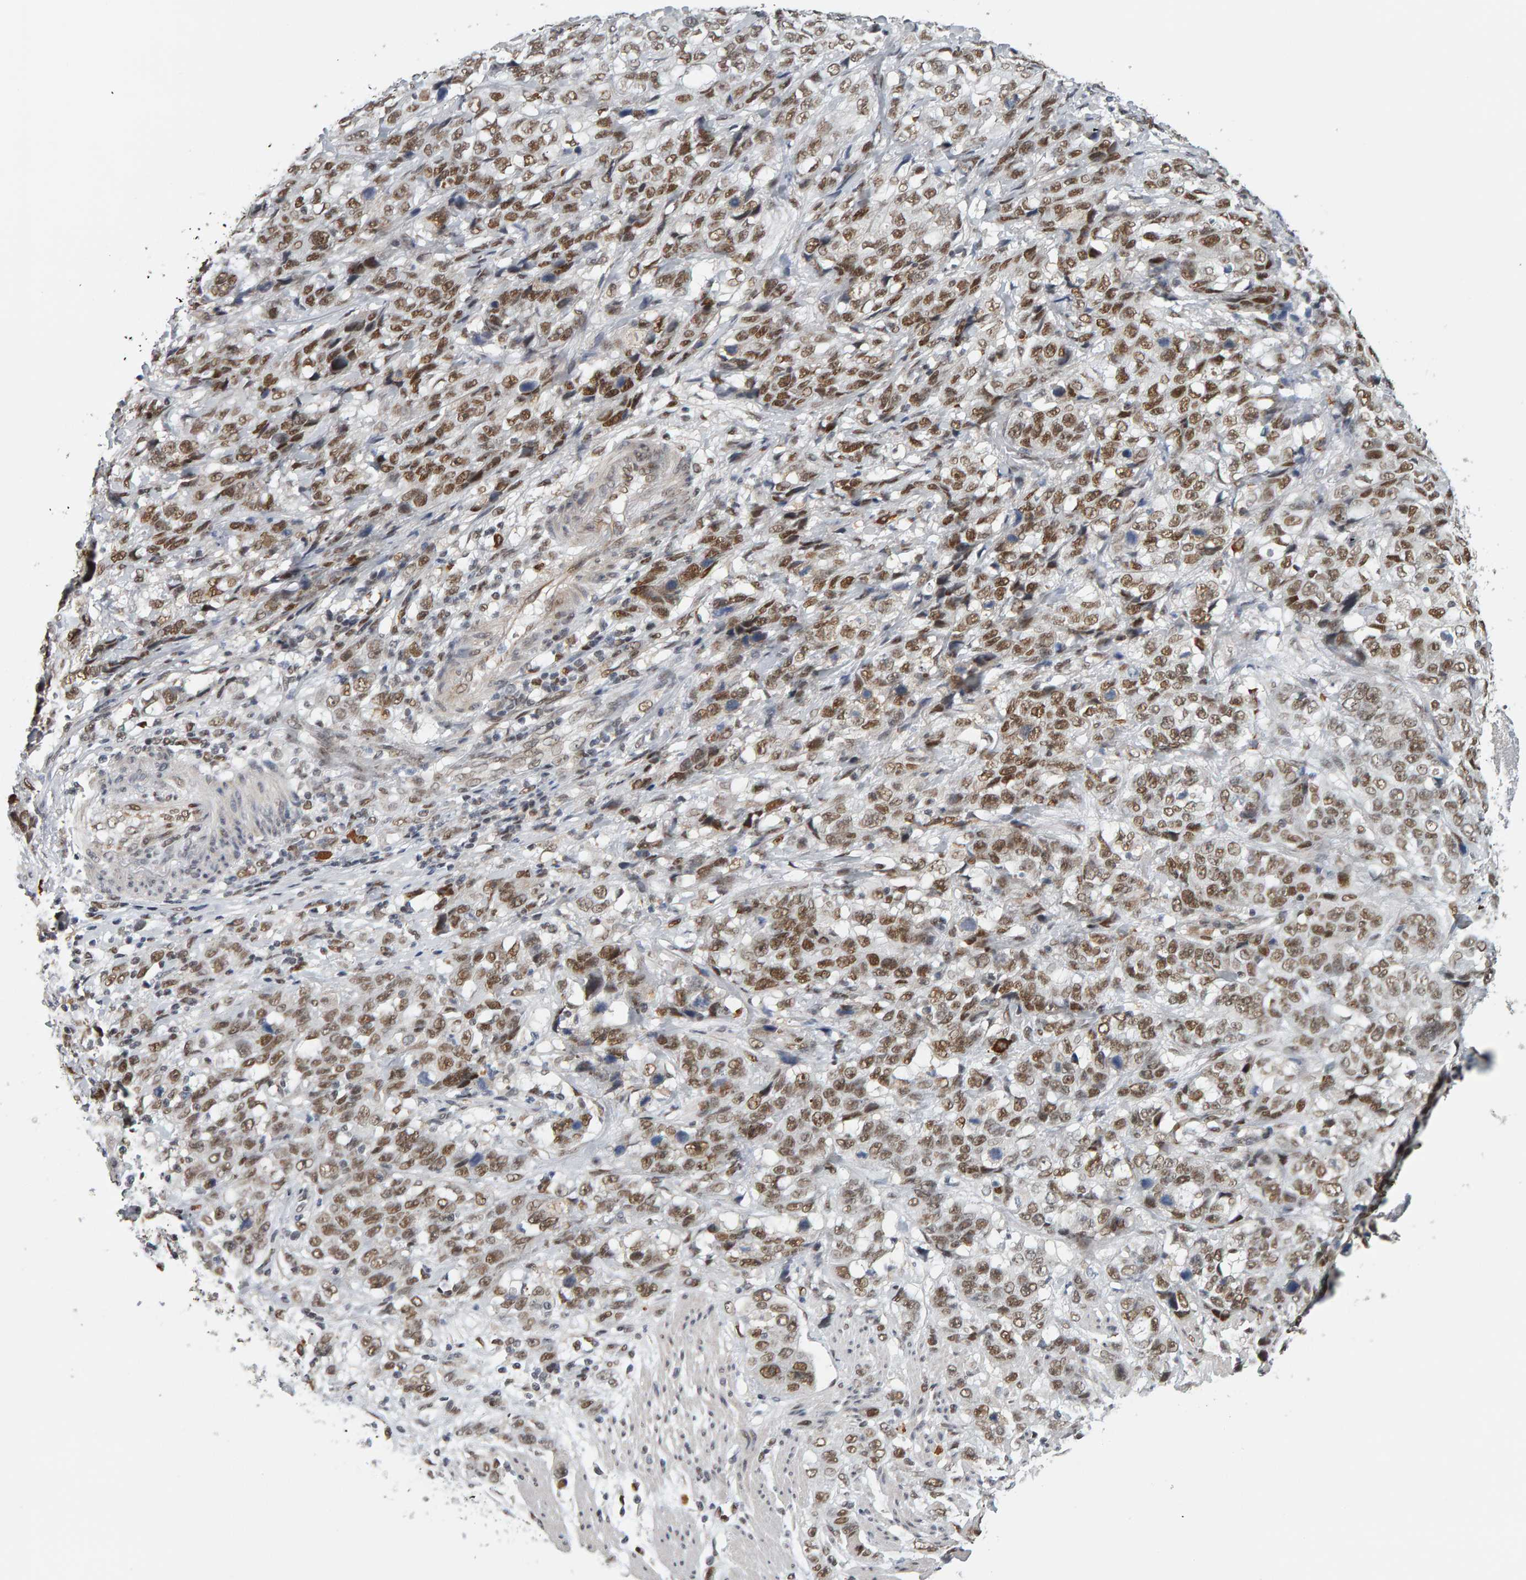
{"staining": {"intensity": "moderate", "quantity": ">75%", "location": "nuclear"}, "tissue": "stomach cancer", "cell_type": "Tumor cells", "image_type": "cancer", "snomed": [{"axis": "morphology", "description": "Adenocarcinoma, NOS"}, {"axis": "topography", "description": "Stomach"}], "caption": "Immunohistochemistry (IHC) (DAB) staining of adenocarcinoma (stomach) exhibits moderate nuclear protein positivity in approximately >75% of tumor cells. (DAB (3,3'-diaminobenzidine) IHC with brightfield microscopy, high magnification).", "gene": "ATF7IP", "patient": {"sex": "male", "age": 48}}